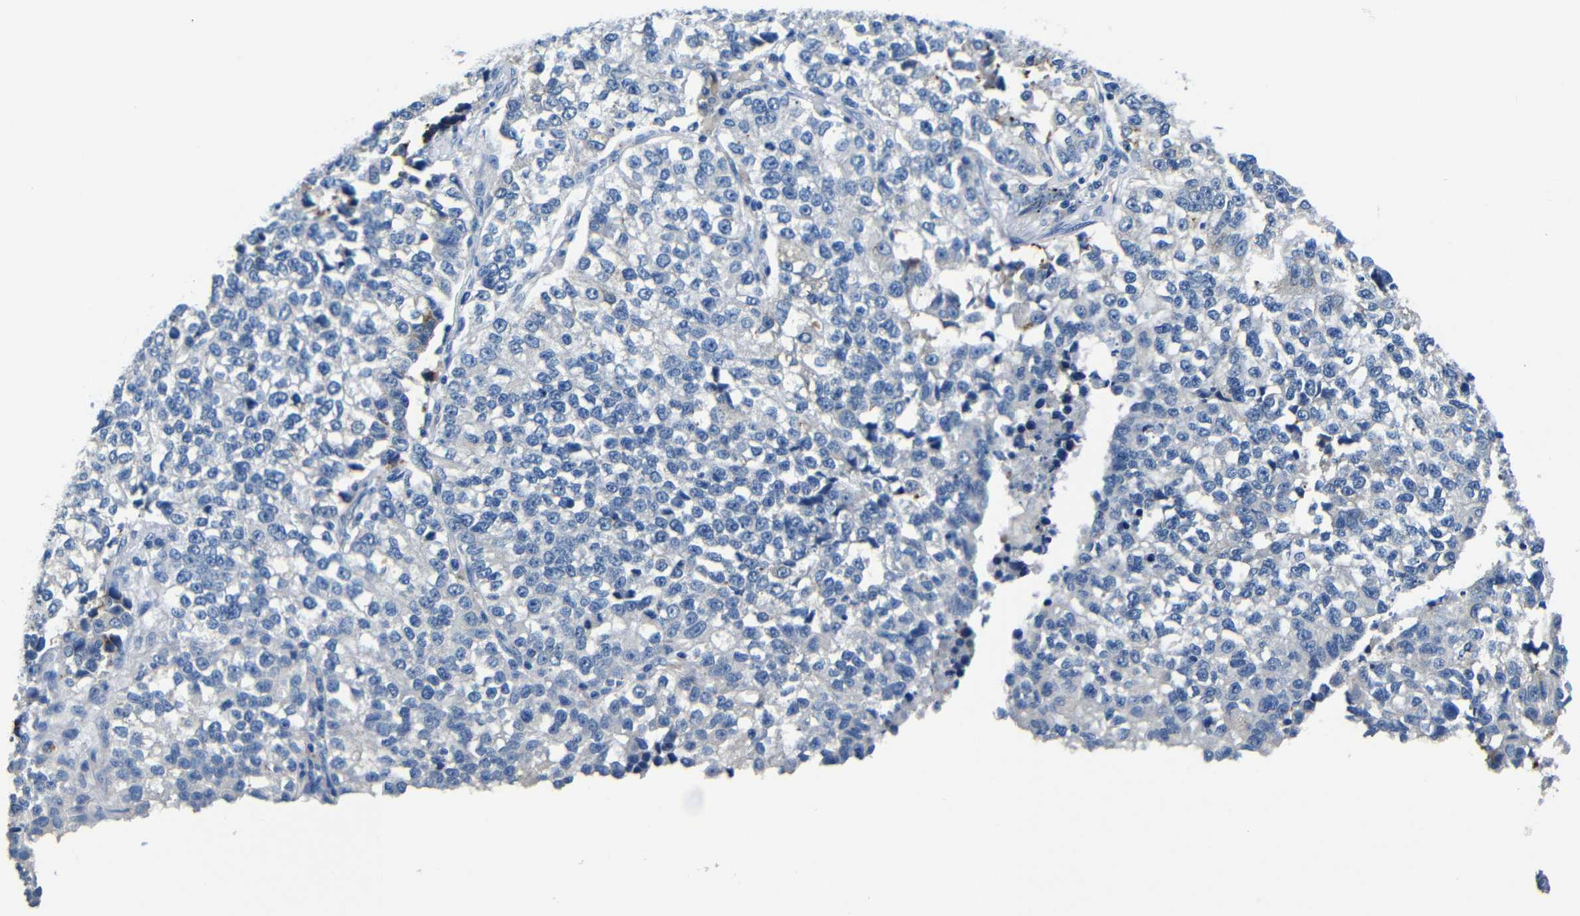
{"staining": {"intensity": "negative", "quantity": "none", "location": "none"}, "tissue": "lung cancer", "cell_type": "Tumor cells", "image_type": "cancer", "snomed": [{"axis": "morphology", "description": "Adenocarcinoma, NOS"}, {"axis": "topography", "description": "Lung"}], "caption": "Tumor cells are negative for brown protein staining in lung cancer (adenocarcinoma).", "gene": "TNFAIP1", "patient": {"sex": "male", "age": 49}}